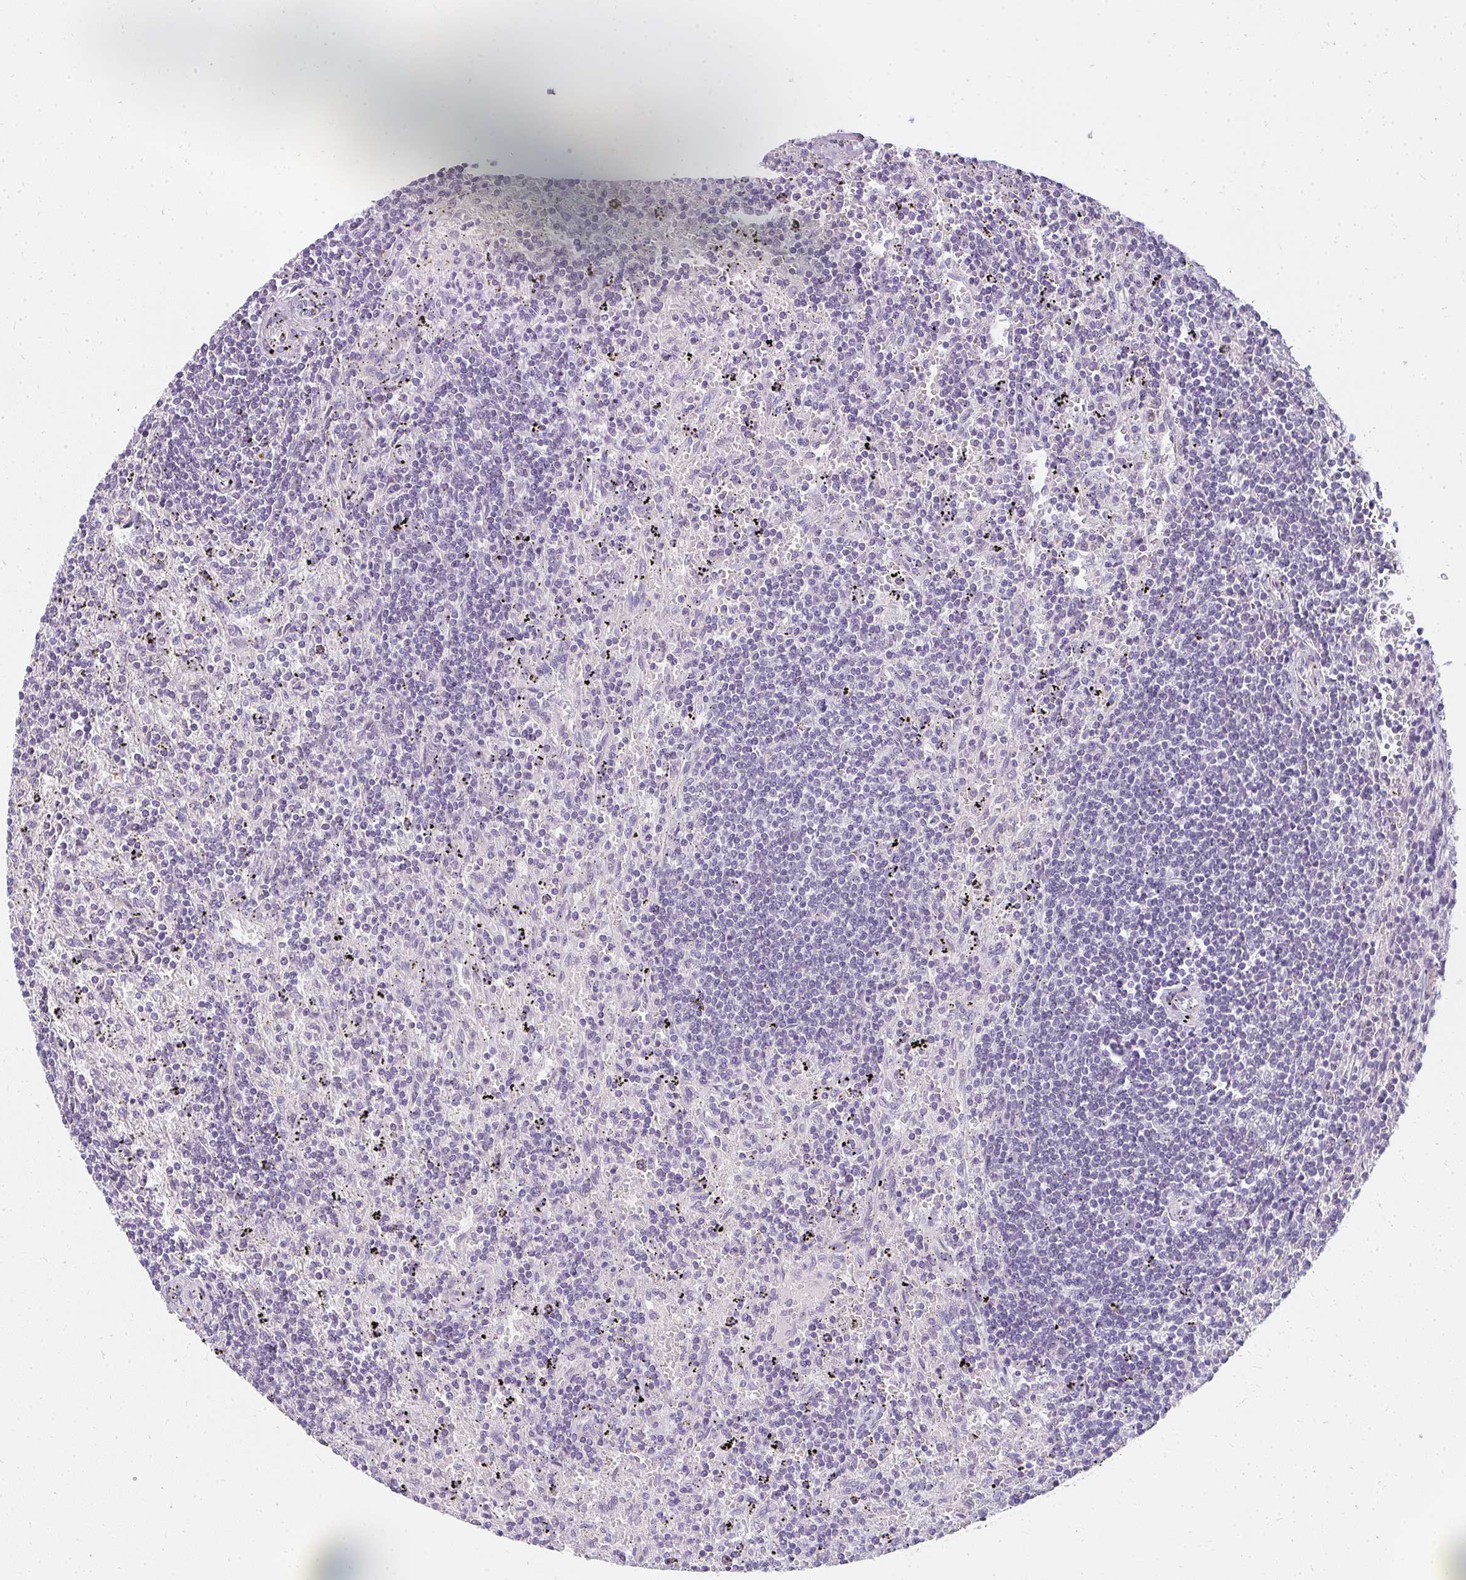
{"staining": {"intensity": "negative", "quantity": "none", "location": "none"}, "tissue": "lymphoma", "cell_type": "Tumor cells", "image_type": "cancer", "snomed": [{"axis": "morphology", "description": "Malignant lymphoma, non-Hodgkin's type, Low grade"}, {"axis": "topography", "description": "Spleen"}], "caption": "A photomicrograph of human low-grade malignant lymphoma, non-Hodgkin's type is negative for staining in tumor cells. (DAB (3,3'-diaminobenzidine) immunohistochemistry with hematoxylin counter stain).", "gene": "PPP1R3G", "patient": {"sex": "male", "age": 76}}